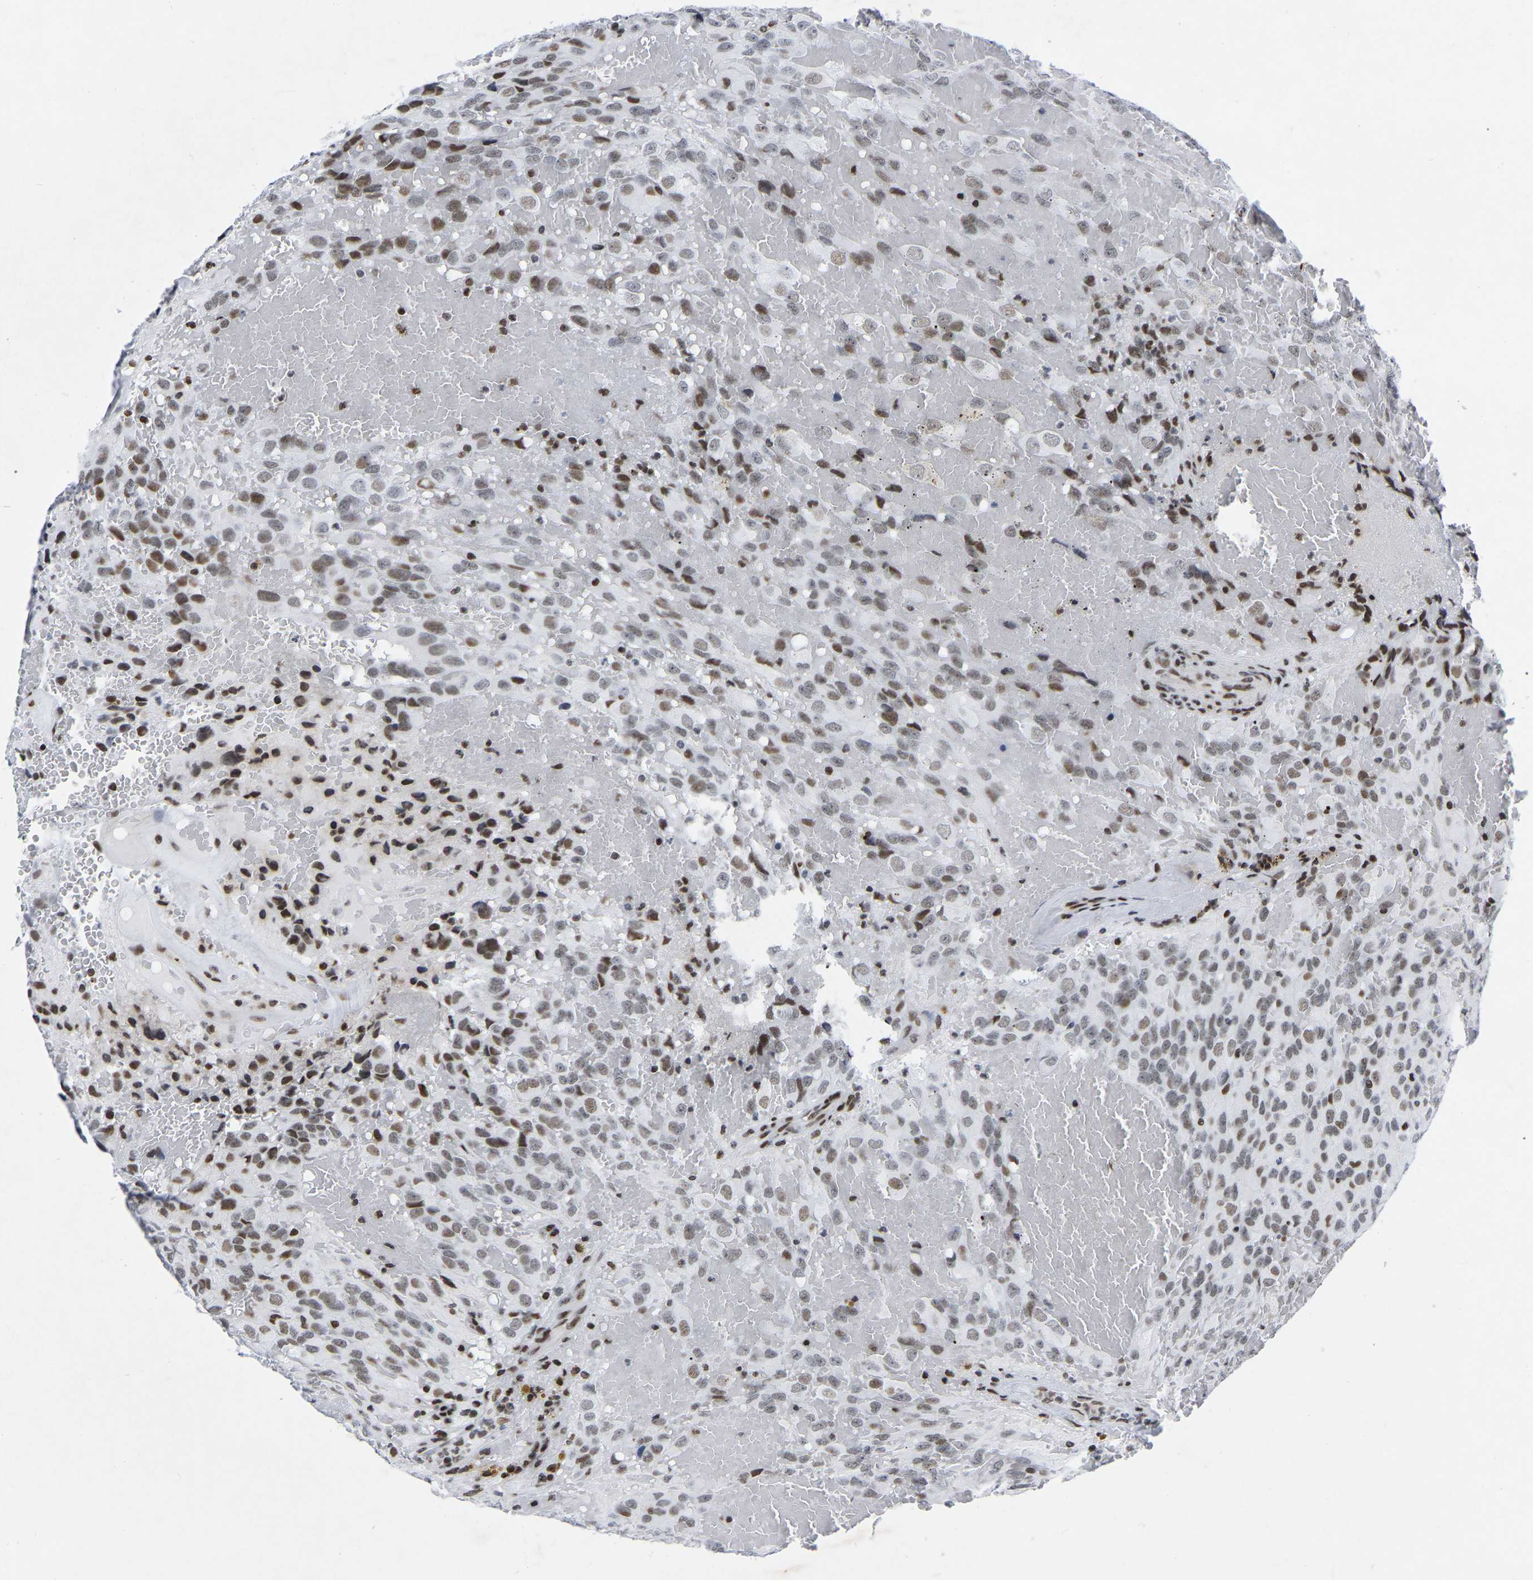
{"staining": {"intensity": "moderate", "quantity": "25%-75%", "location": "nuclear"}, "tissue": "glioma", "cell_type": "Tumor cells", "image_type": "cancer", "snomed": [{"axis": "morphology", "description": "Glioma, malignant, High grade"}, {"axis": "topography", "description": "Brain"}], "caption": "This photomicrograph demonstrates immunohistochemistry (IHC) staining of glioma, with medium moderate nuclear positivity in approximately 25%-75% of tumor cells.", "gene": "PRCC", "patient": {"sex": "male", "age": 32}}